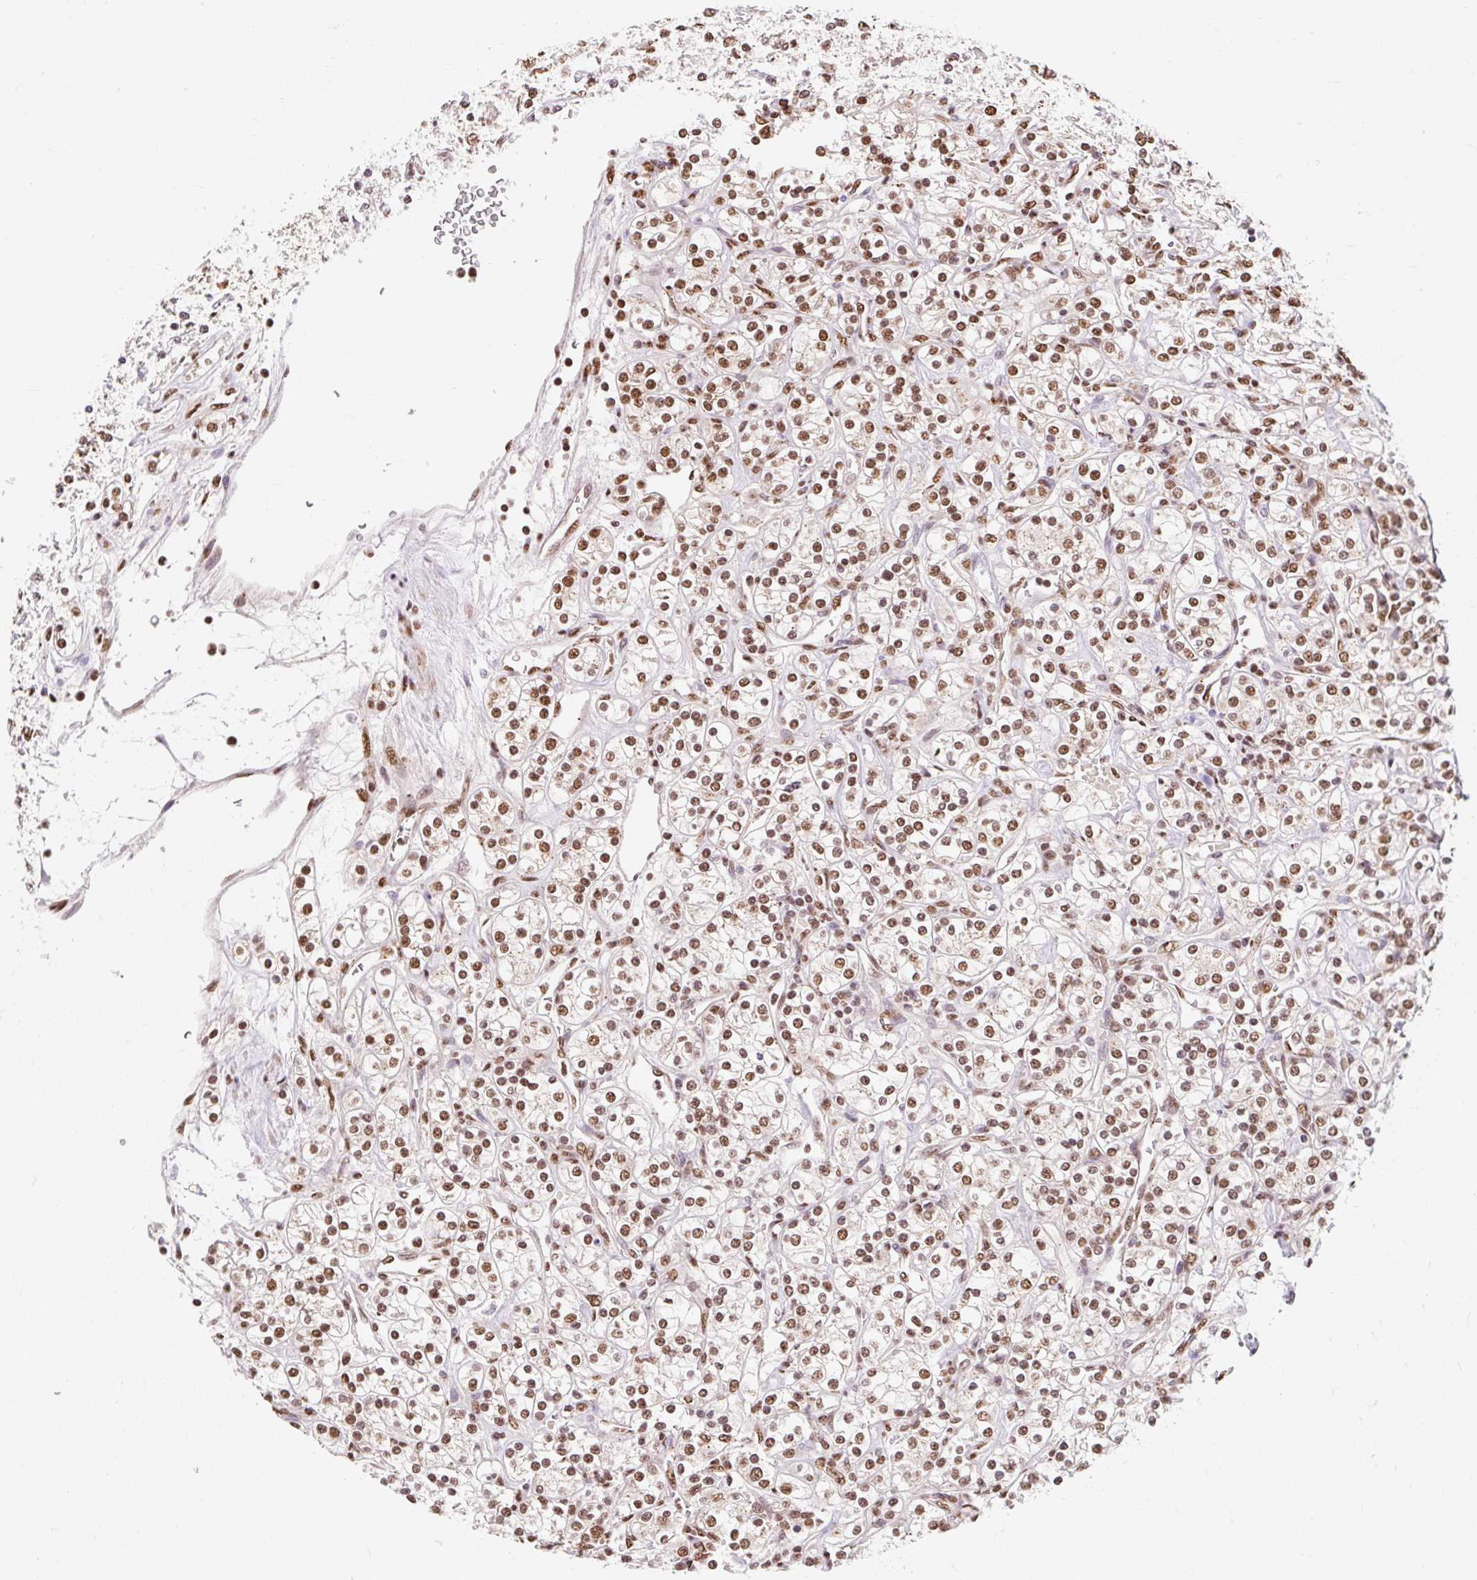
{"staining": {"intensity": "moderate", "quantity": ">75%", "location": "nuclear"}, "tissue": "renal cancer", "cell_type": "Tumor cells", "image_type": "cancer", "snomed": [{"axis": "morphology", "description": "Adenocarcinoma, NOS"}, {"axis": "topography", "description": "Kidney"}], "caption": "This is an image of immunohistochemistry staining of renal adenocarcinoma, which shows moderate staining in the nuclear of tumor cells.", "gene": "BICRA", "patient": {"sex": "male", "age": 77}}